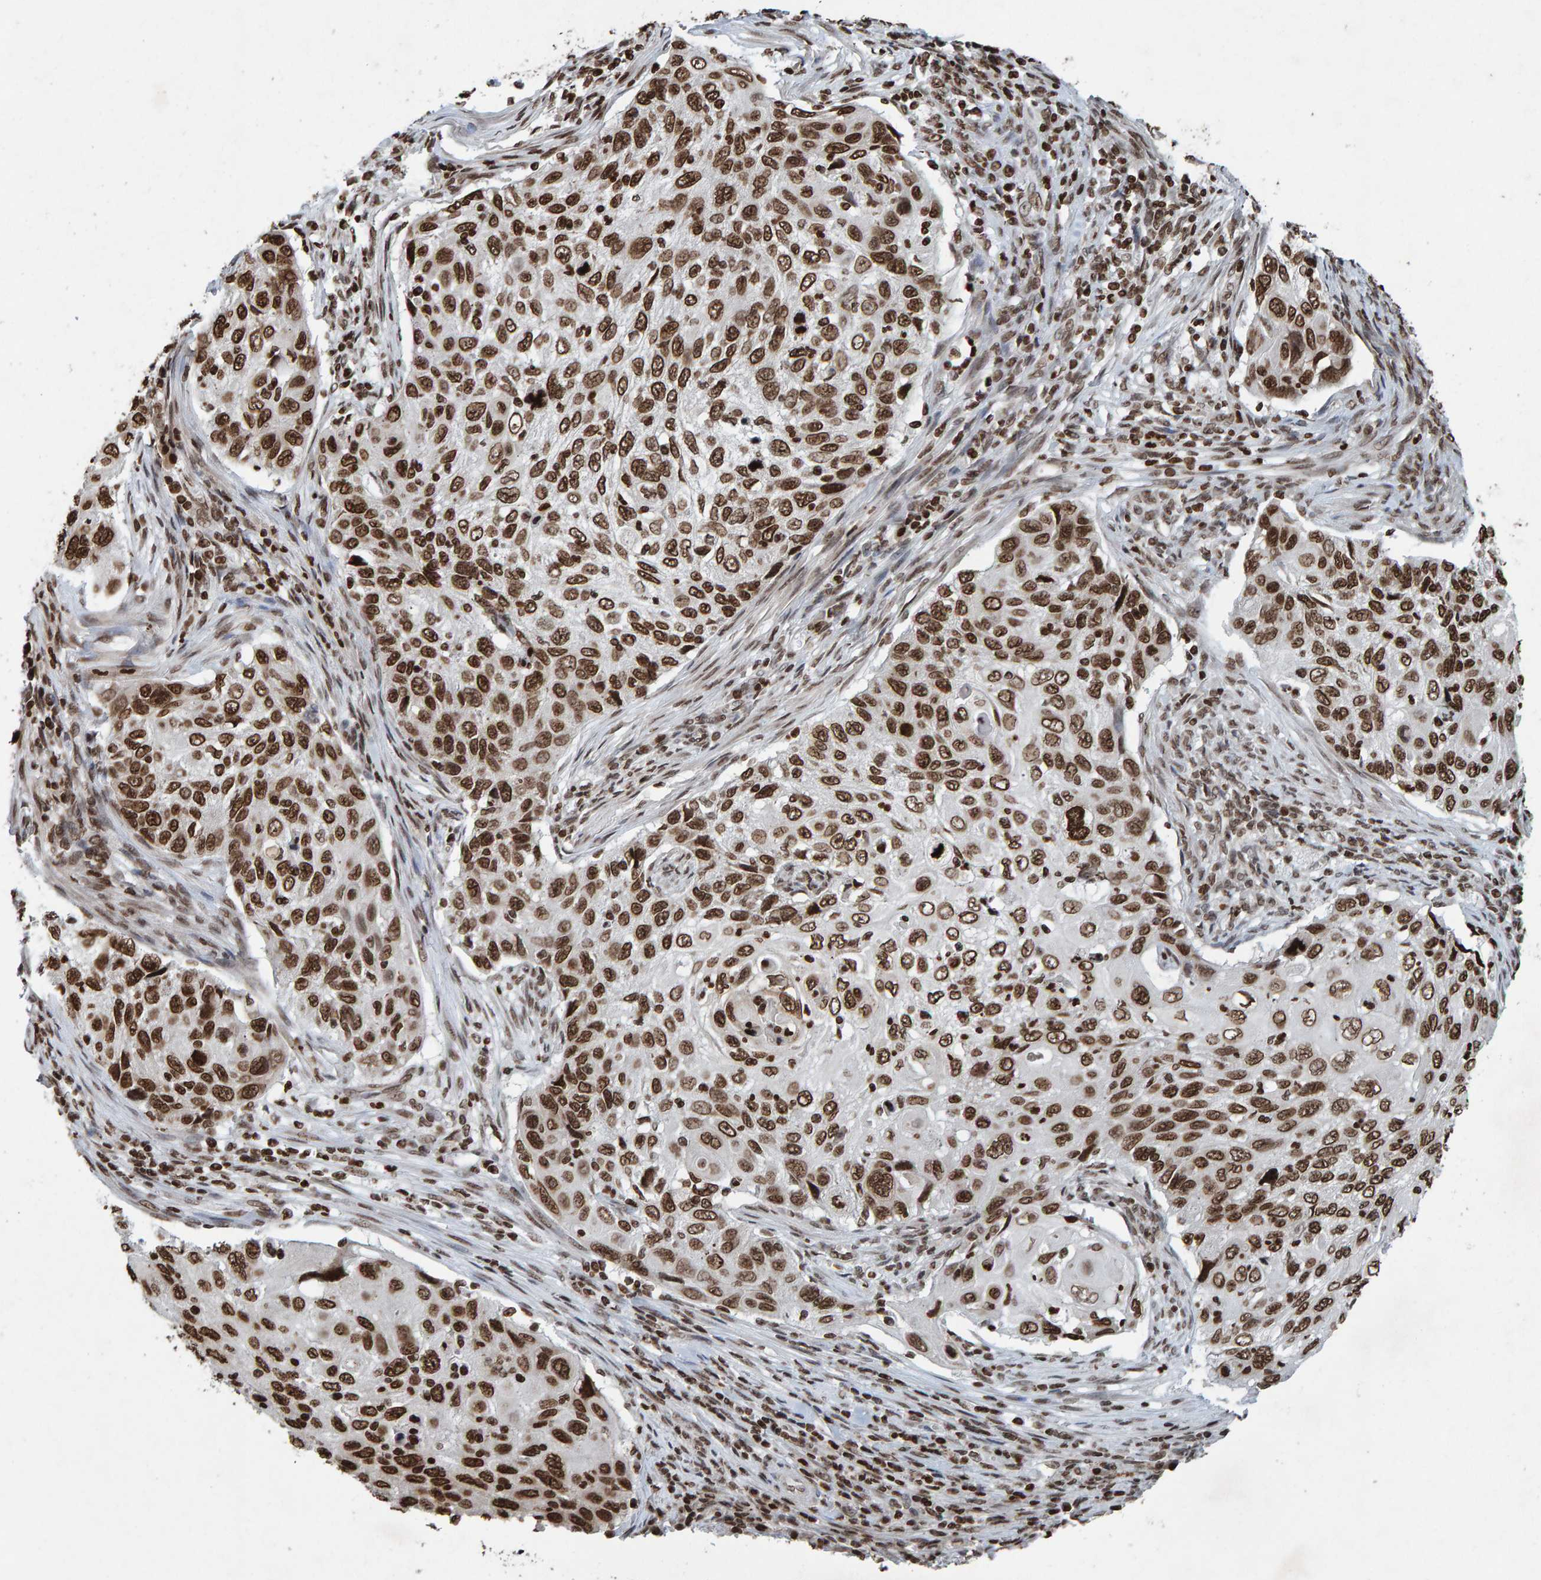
{"staining": {"intensity": "strong", "quantity": ">75%", "location": "nuclear"}, "tissue": "cervical cancer", "cell_type": "Tumor cells", "image_type": "cancer", "snomed": [{"axis": "morphology", "description": "Squamous cell carcinoma, NOS"}, {"axis": "topography", "description": "Cervix"}], "caption": "The photomicrograph exhibits a brown stain indicating the presence of a protein in the nuclear of tumor cells in cervical squamous cell carcinoma.", "gene": "H2AZ1", "patient": {"sex": "female", "age": 70}}